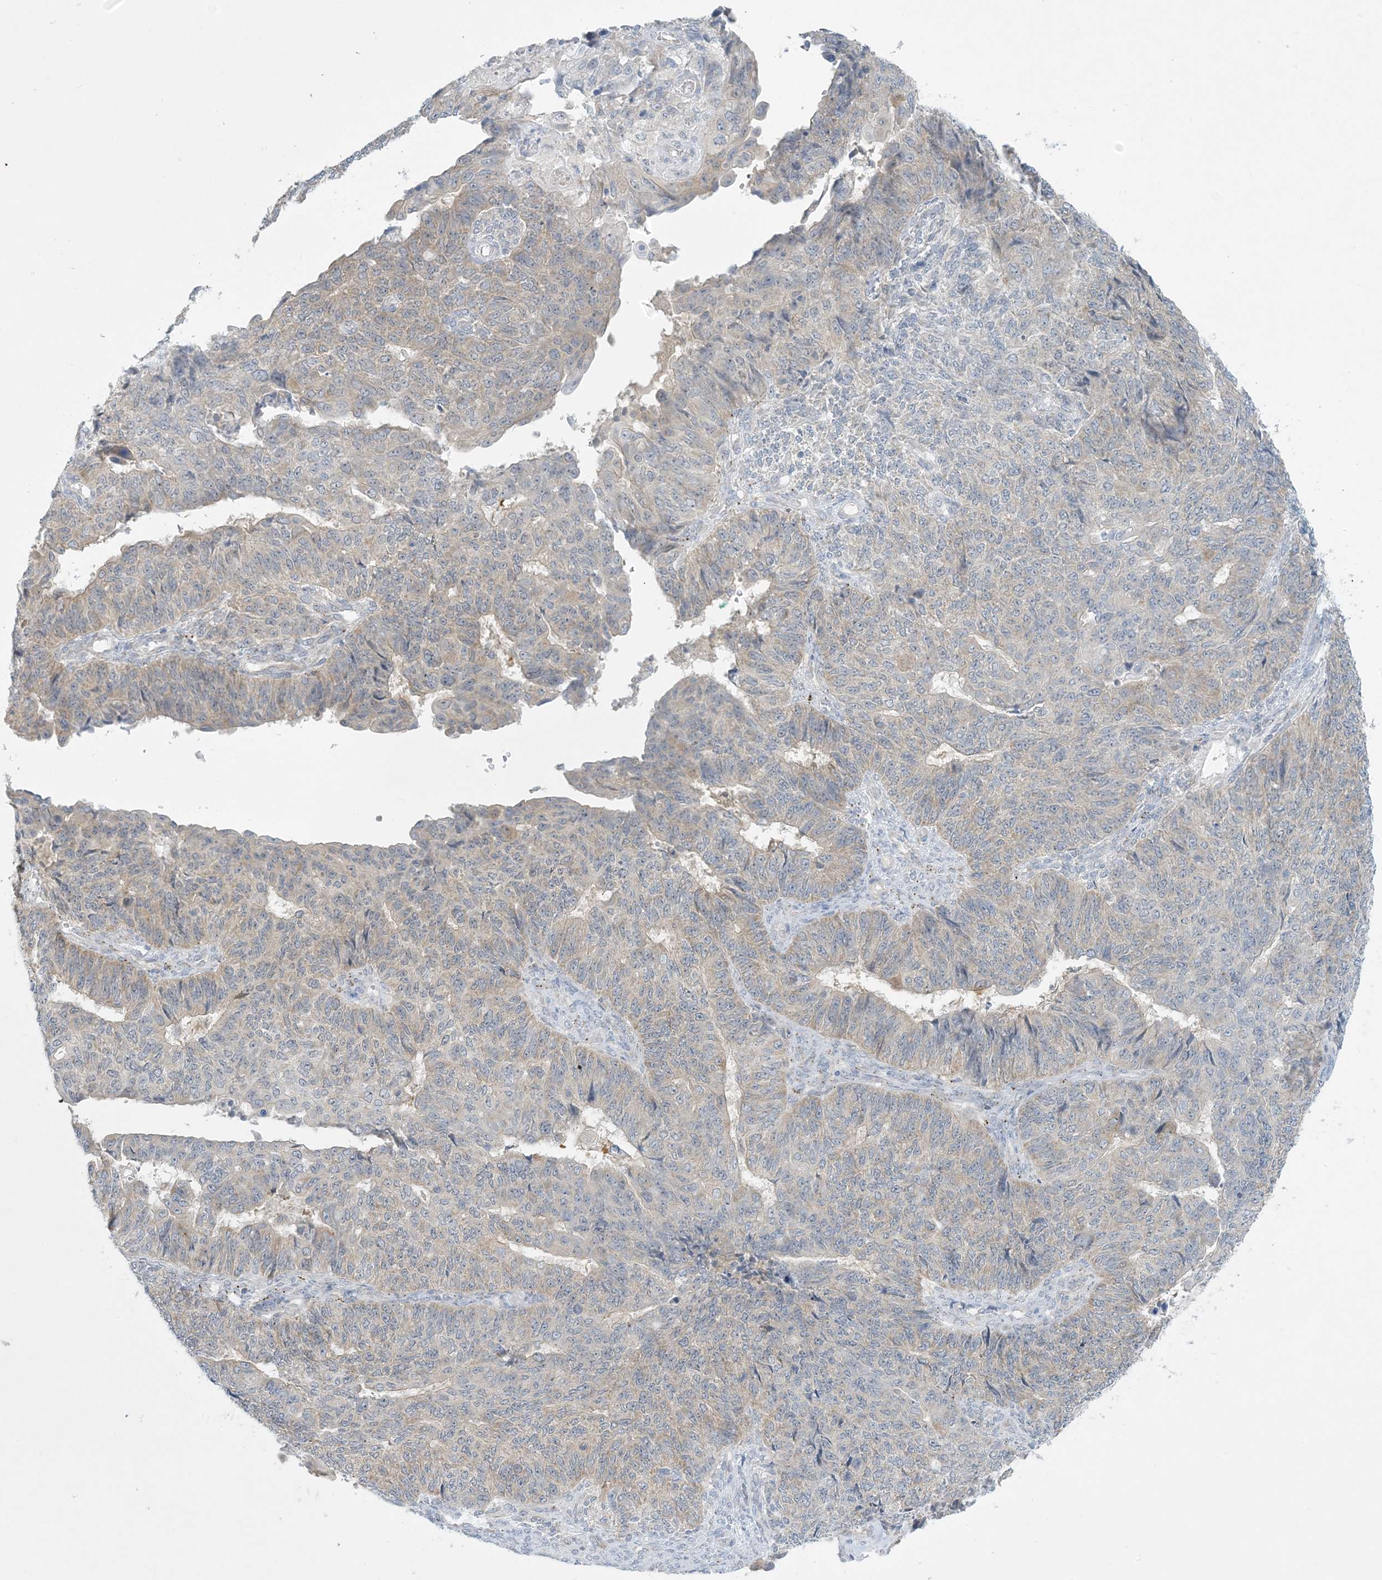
{"staining": {"intensity": "negative", "quantity": "none", "location": "none"}, "tissue": "endometrial cancer", "cell_type": "Tumor cells", "image_type": "cancer", "snomed": [{"axis": "morphology", "description": "Adenocarcinoma, NOS"}, {"axis": "topography", "description": "Endometrium"}], "caption": "Adenocarcinoma (endometrial) was stained to show a protein in brown. There is no significant expression in tumor cells. (DAB (3,3'-diaminobenzidine) immunohistochemistry (IHC) visualized using brightfield microscopy, high magnification).", "gene": "MRPS18A", "patient": {"sex": "female", "age": 32}}